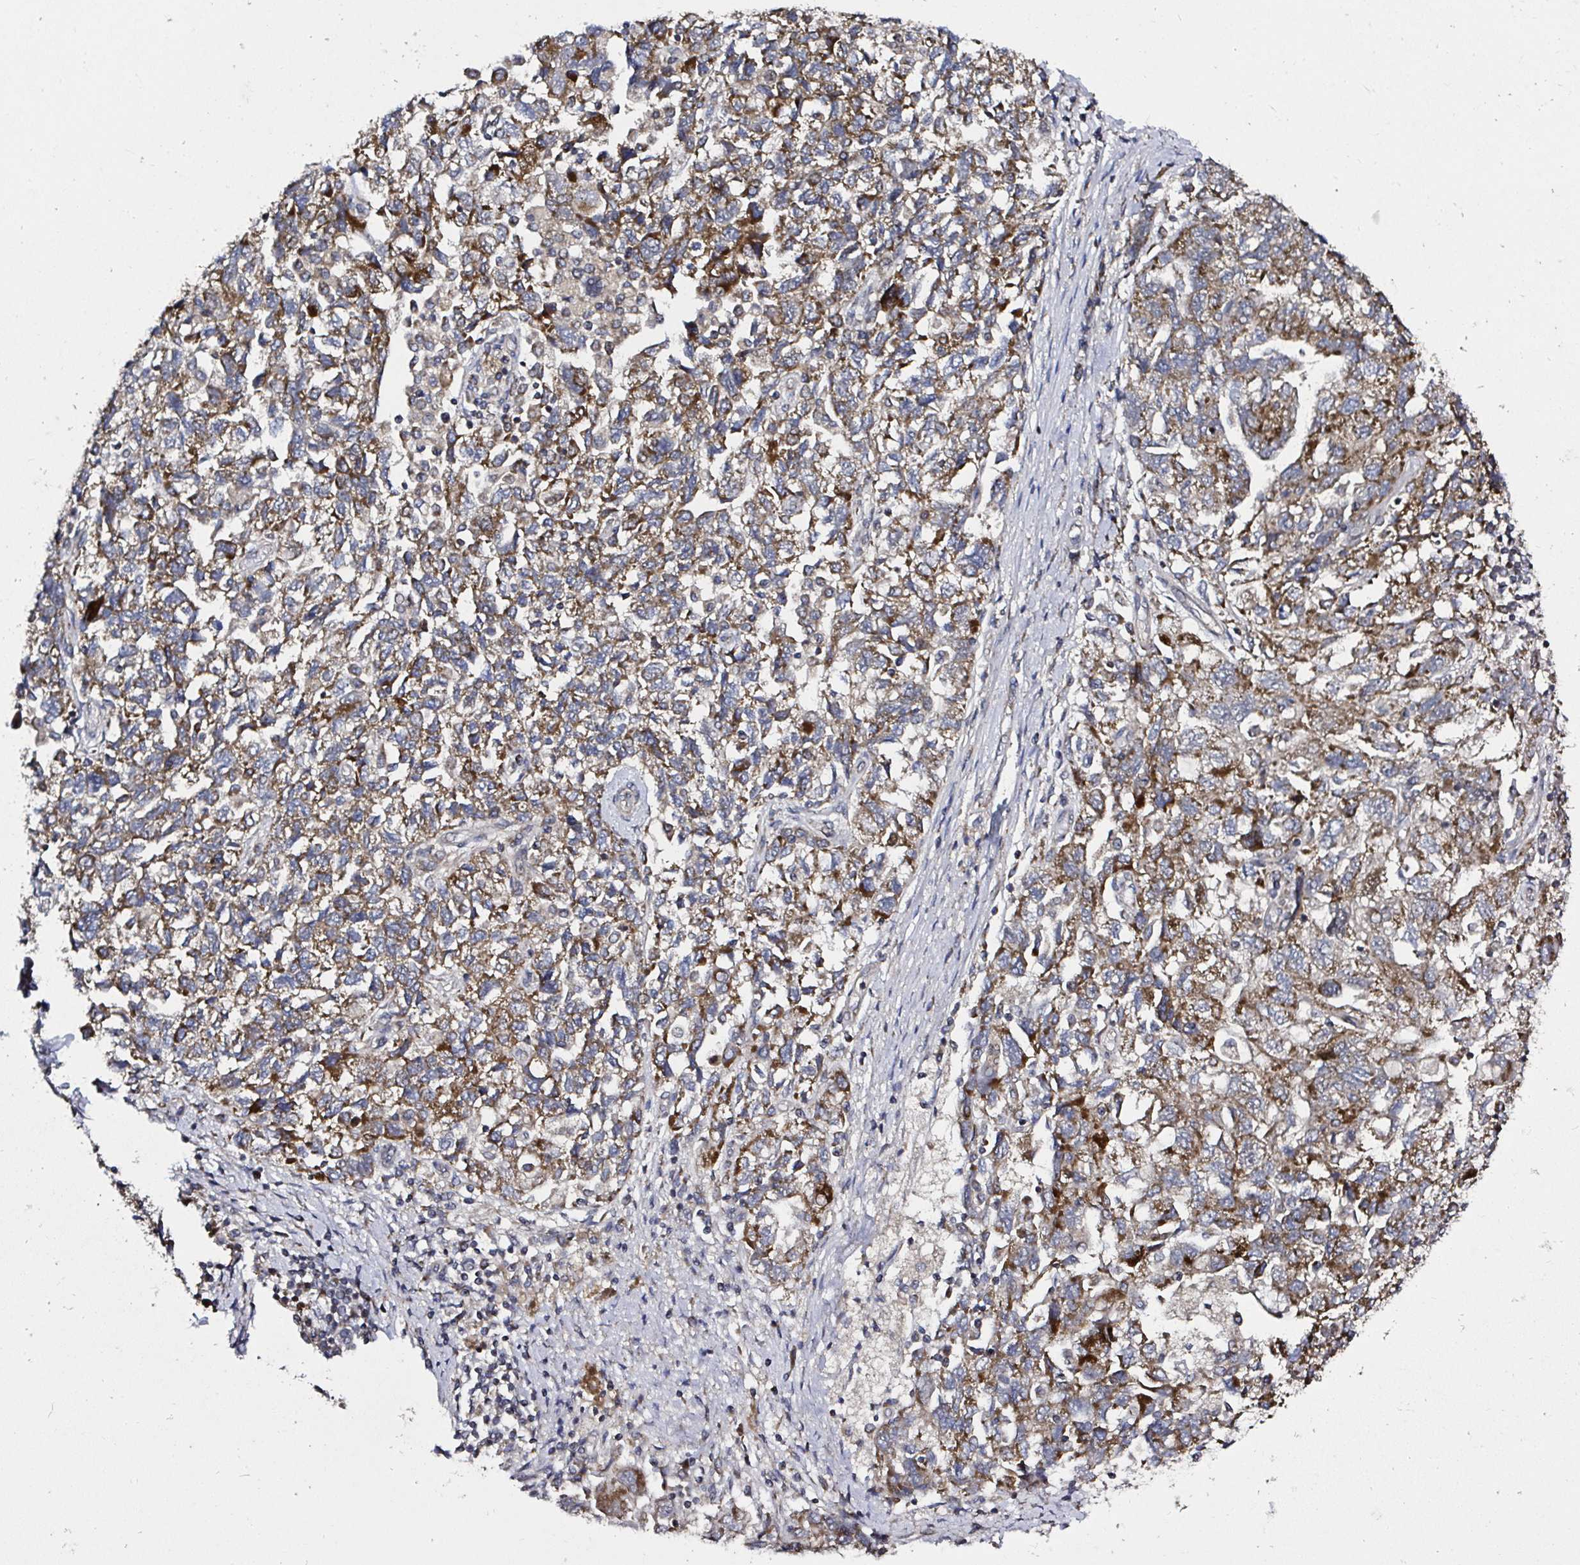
{"staining": {"intensity": "strong", "quantity": ">75%", "location": "cytoplasmic/membranous"}, "tissue": "ovarian cancer", "cell_type": "Tumor cells", "image_type": "cancer", "snomed": [{"axis": "morphology", "description": "Carcinoma, NOS"}, {"axis": "morphology", "description": "Cystadenocarcinoma, serous, NOS"}, {"axis": "topography", "description": "Ovary"}], "caption": "DAB (3,3'-diaminobenzidine) immunohistochemical staining of human ovarian cancer displays strong cytoplasmic/membranous protein expression in approximately >75% of tumor cells. The protein of interest is shown in brown color, while the nuclei are stained blue.", "gene": "ATAD3B", "patient": {"sex": "female", "age": 69}}